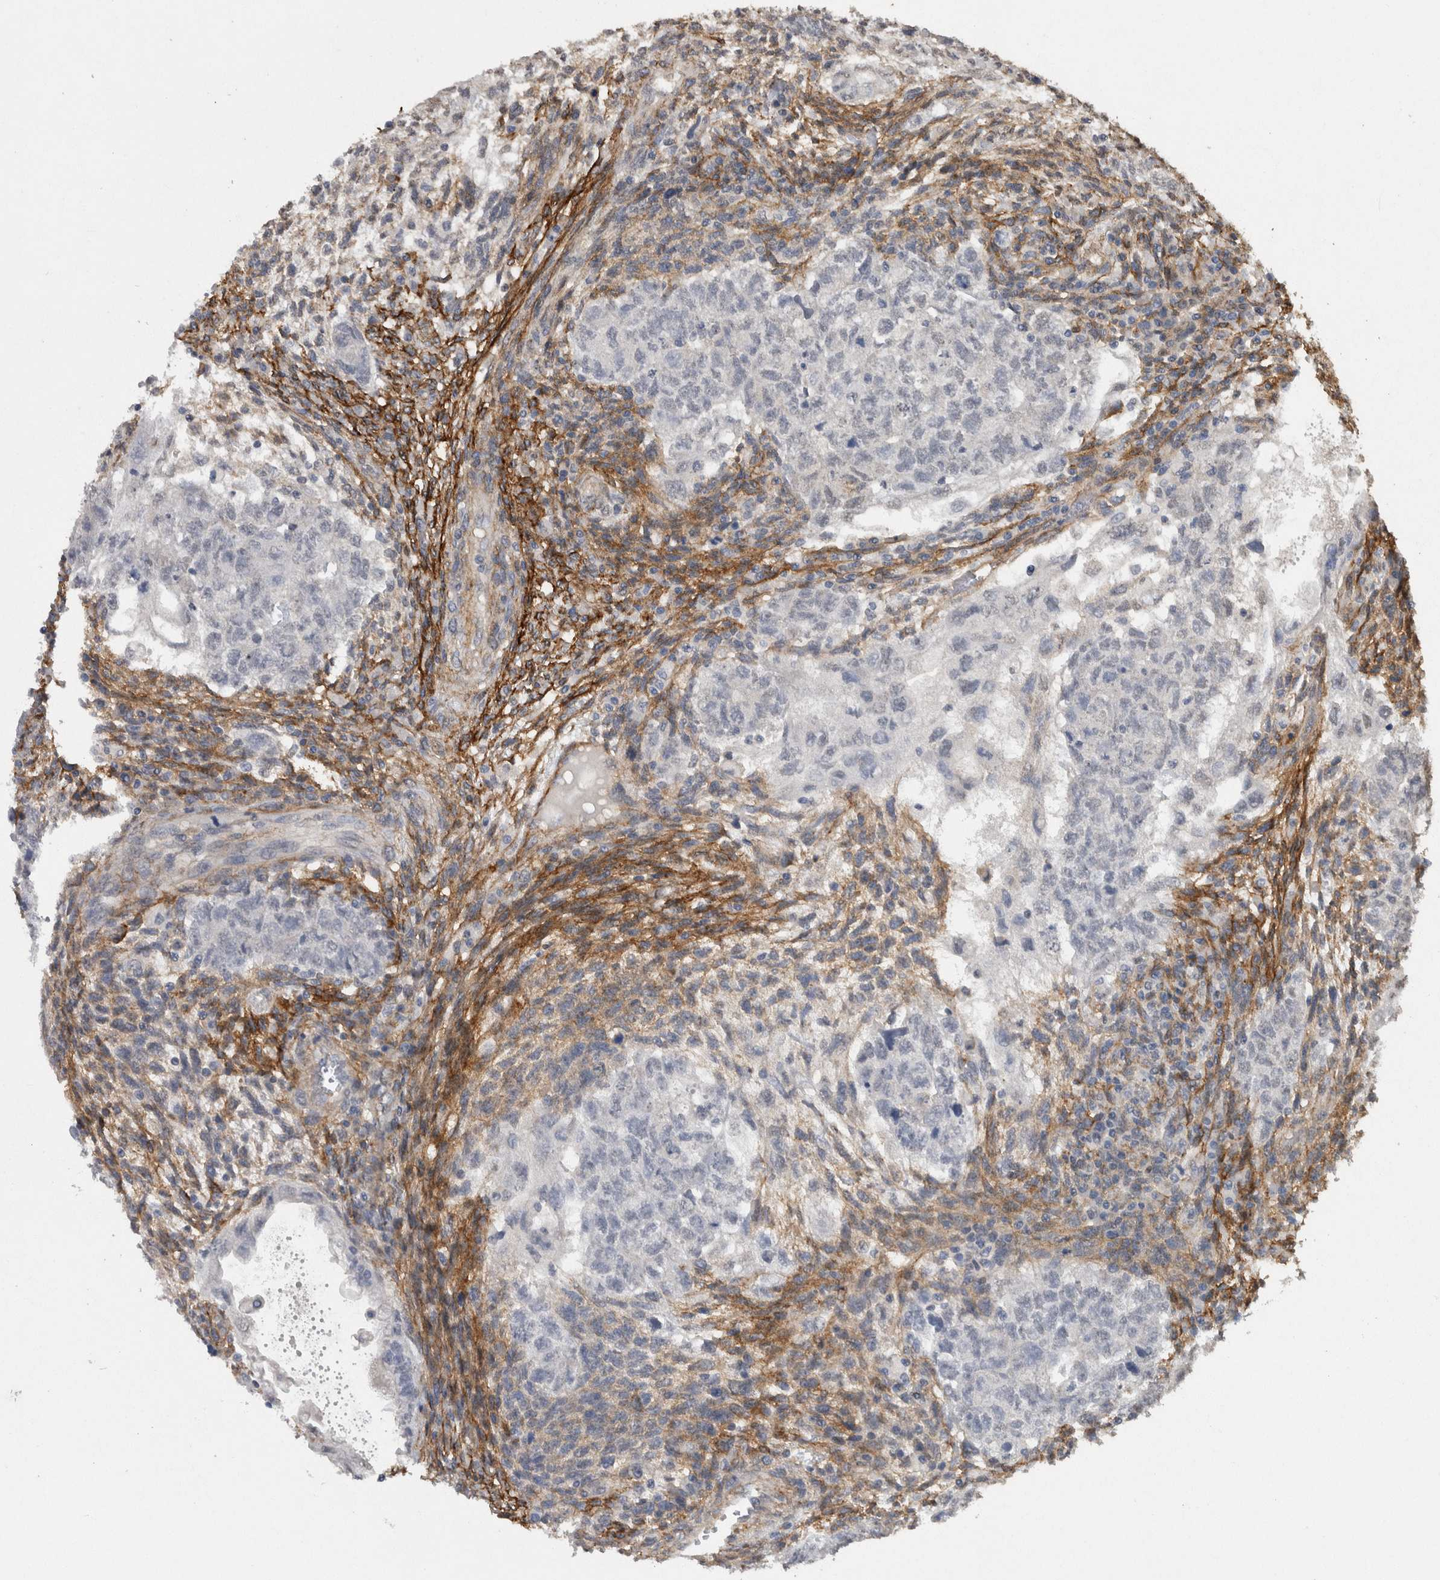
{"staining": {"intensity": "negative", "quantity": "none", "location": "none"}, "tissue": "testis cancer", "cell_type": "Tumor cells", "image_type": "cancer", "snomed": [{"axis": "morphology", "description": "Normal tissue, NOS"}, {"axis": "morphology", "description": "Carcinoma, Embryonal, NOS"}, {"axis": "topography", "description": "Testis"}], "caption": "Histopathology image shows no significant protein staining in tumor cells of embryonal carcinoma (testis).", "gene": "RECK", "patient": {"sex": "male", "age": 36}}